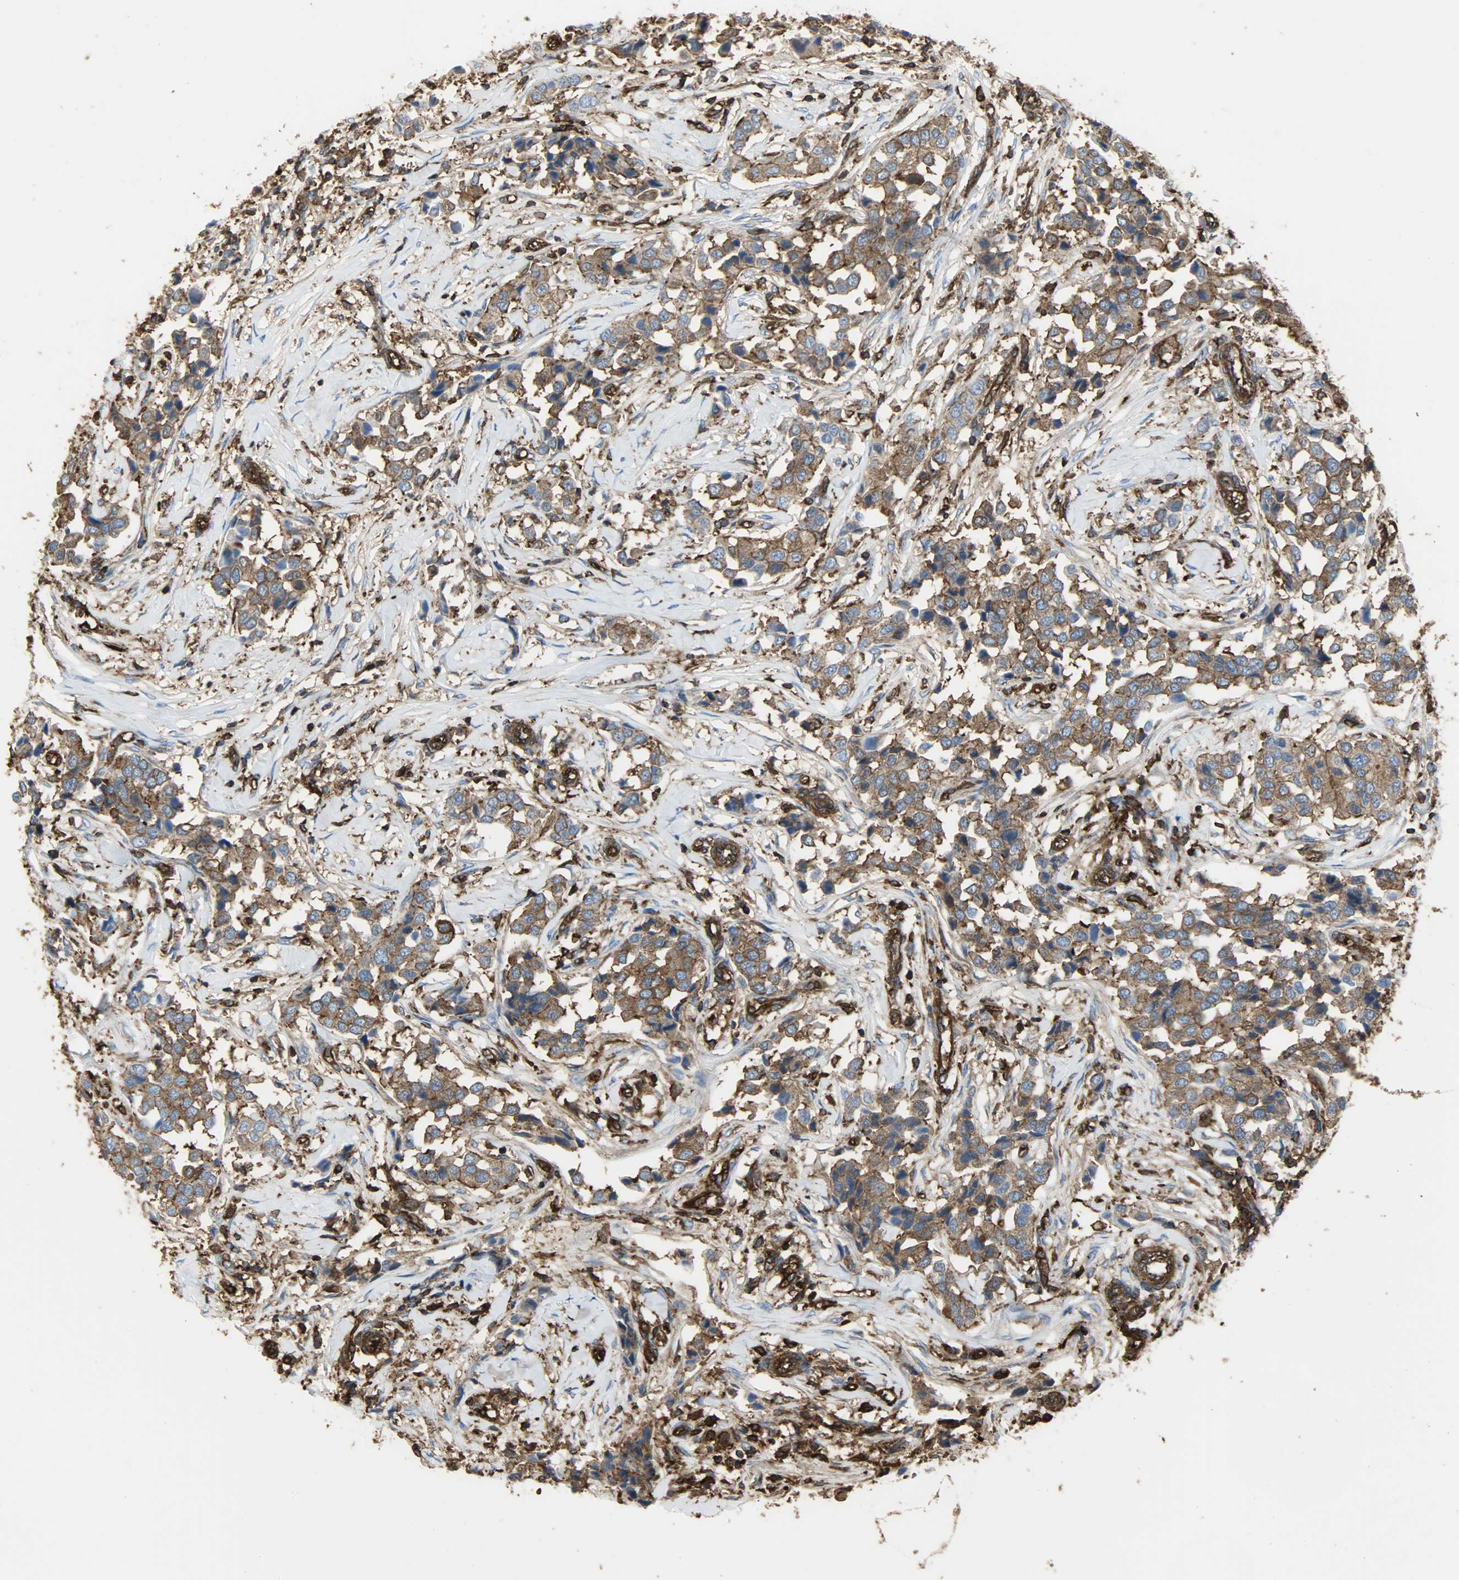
{"staining": {"intensity": "strong", "quantity": ">75%", "location": "cytoplasmic/membranous"}, "tissue": "breast cancer", "cell_type": "Tumor cells", "image_type": "cancer", "snomed": [{"axis": "morphology", "description": "Duct carcinoma"}, {"axis": "topography", "description": "Breast"}], "caption": "Strong cytoplasmic/membranous expression for a protein is seen in approximately >75% of tumor cells of infiltrating ductal carcinoma (breast) using immunohistochemistry (IHC).", "gene": "VASP", "patient": {"sex": "female", "age": 80}}